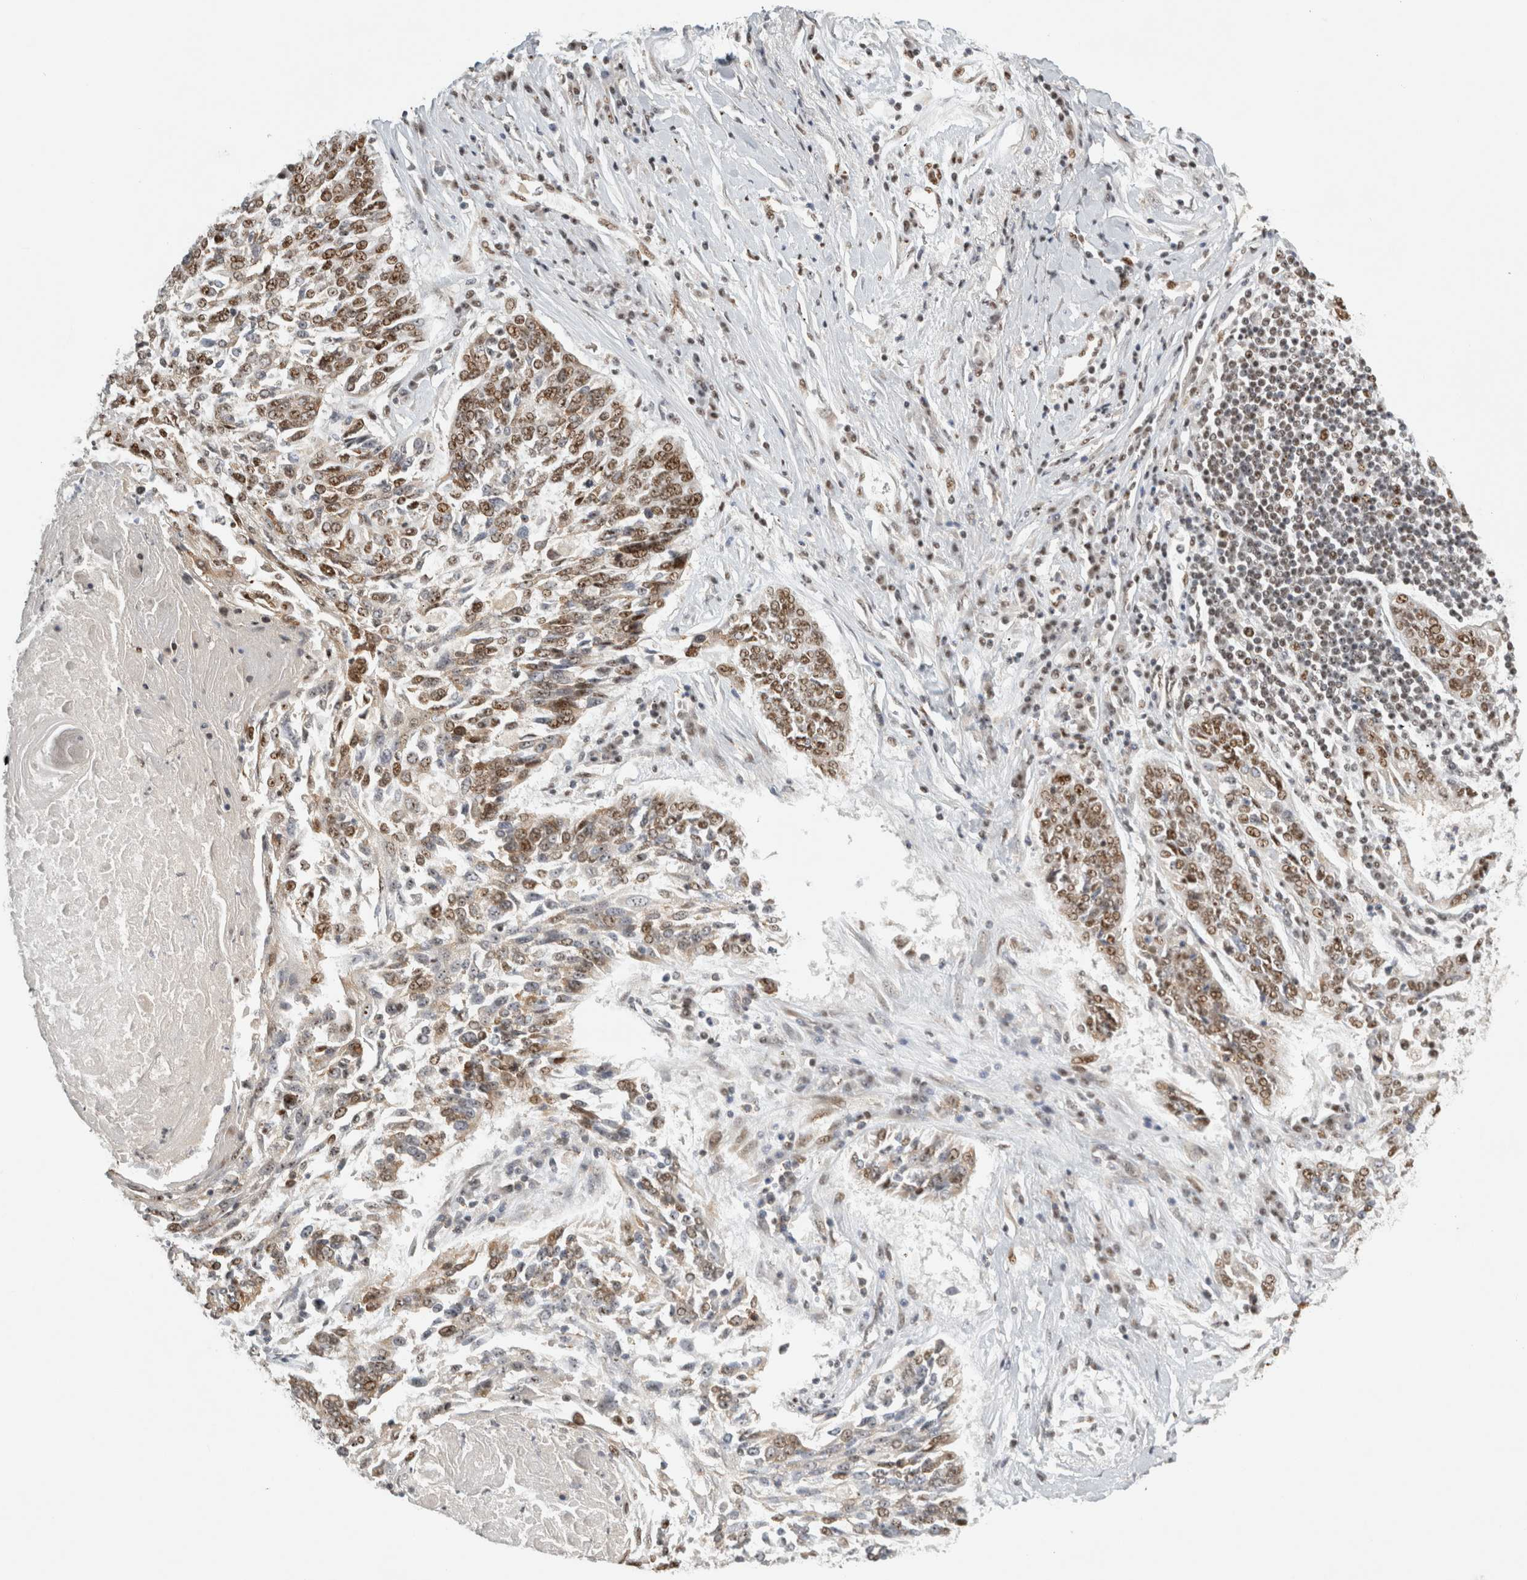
{"staining": {"intensity": "weak", "quantity": ">75%", "location": "nuclear"}, "tissue": "lung cancer", "cell_type": "Tumor cells", "image_type": "cancer", "snomed": [{"axis": "morphology", "description": "Normal tissue, NOS"}, {"axis": "morphology", "description": "Squamous cell carcinoma, NOS"}, {"axis": "topography", "description": "Cartilage tissue"}, {"axis": "topography", "description": "Bronchus"}, {"axis": "topography", "description": "Lung"}], "caption": "Tumor cells show weak nuclear staining in about >75% of cells in lung squamous cell carcinoma.", "gene": "EBNA1BP2", "patient": {"sex": "female", "age": 49}}